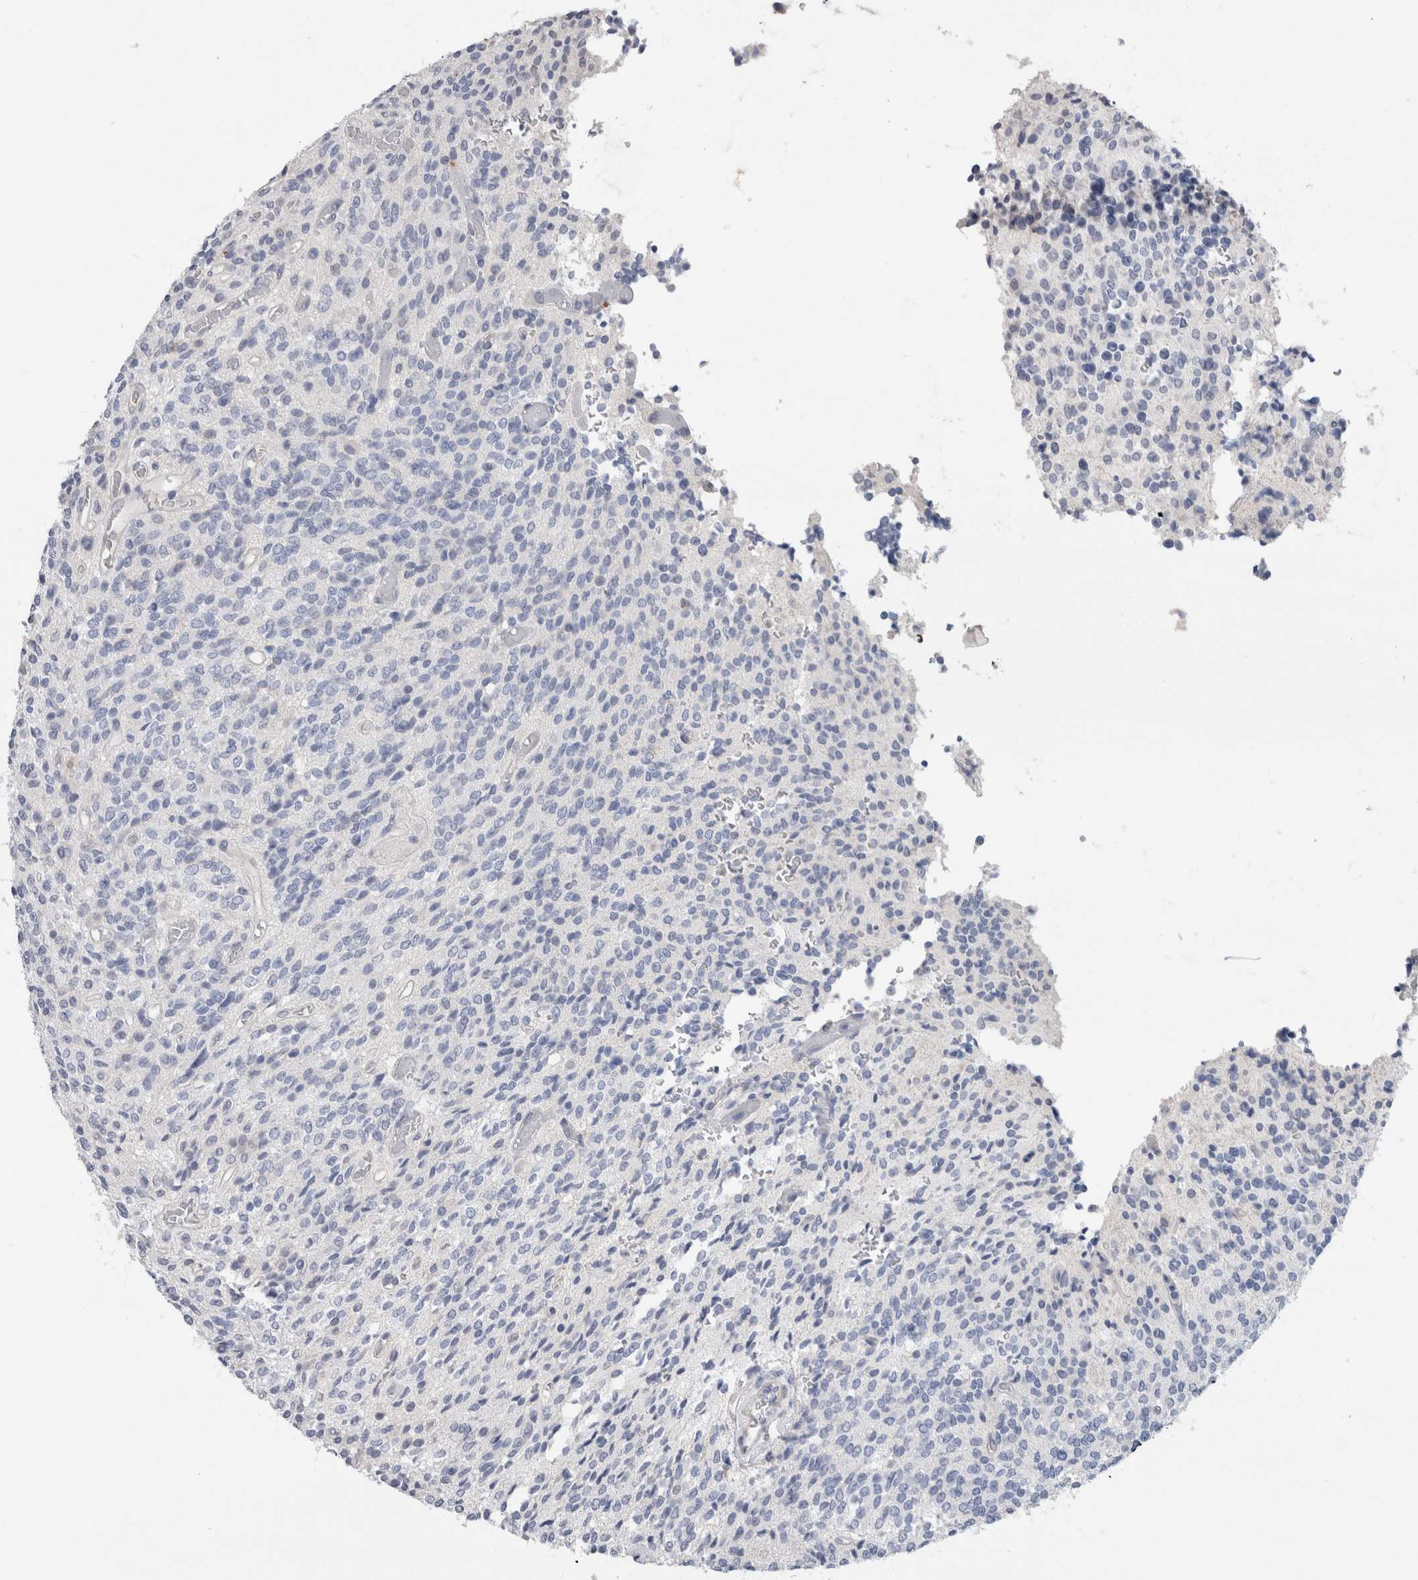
{"staining": {"intensity": "negative", "quantity": "none", "location": "none"}, "tissue": "glioma", "cell_type": "Tumor cells", "image_type": "cancer", "snomed": [{"axis": "morphology", "description": "Glioma, malignant, High grade"}, {"axis": "topography", "description": "Brain"}], "caption": "Immunohistochemistry of high-grade glioma (malignant) demonstrates no staining in tumor cells.", "gene": "FABP4", "patient": {"sex": "male", "age": 34}}